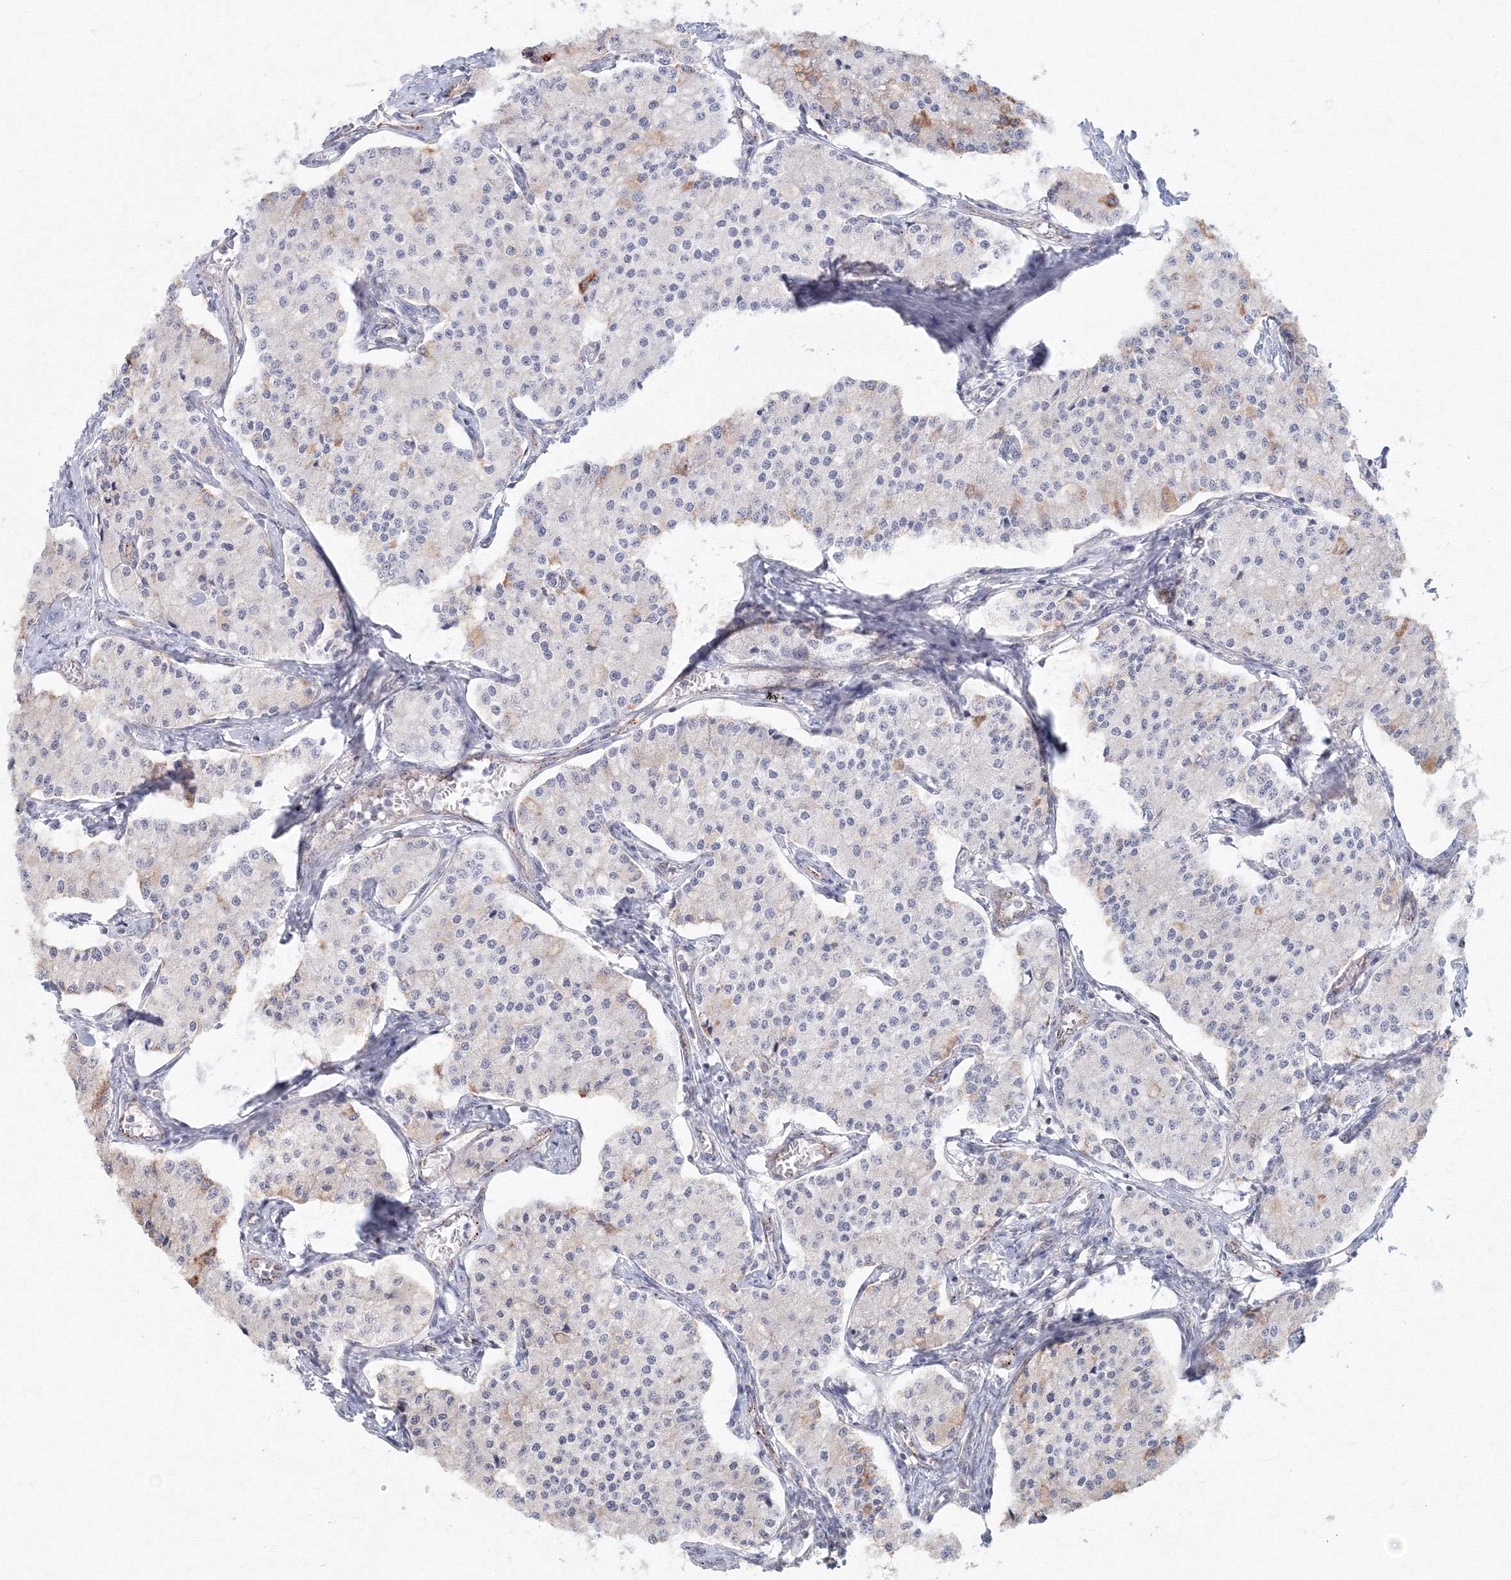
{"staining": {"intensity": "negative", "quantity": "none", "location": "none"}, "tissue": "carcinoid", "cell_type": "Tumor cells", "image_type": "cancer", "snomed": [{"axis": "morphology", "description": "Carcinoid, malignant, NOS"}, {"axis": "topography", "description": "Colon"}], "caption": "Immunohistochemical staining of human carcinoid shows no significant expression in tumor cells.", "gene": "SLC7A7", "patient": {"sex": "female", "age": 52}}